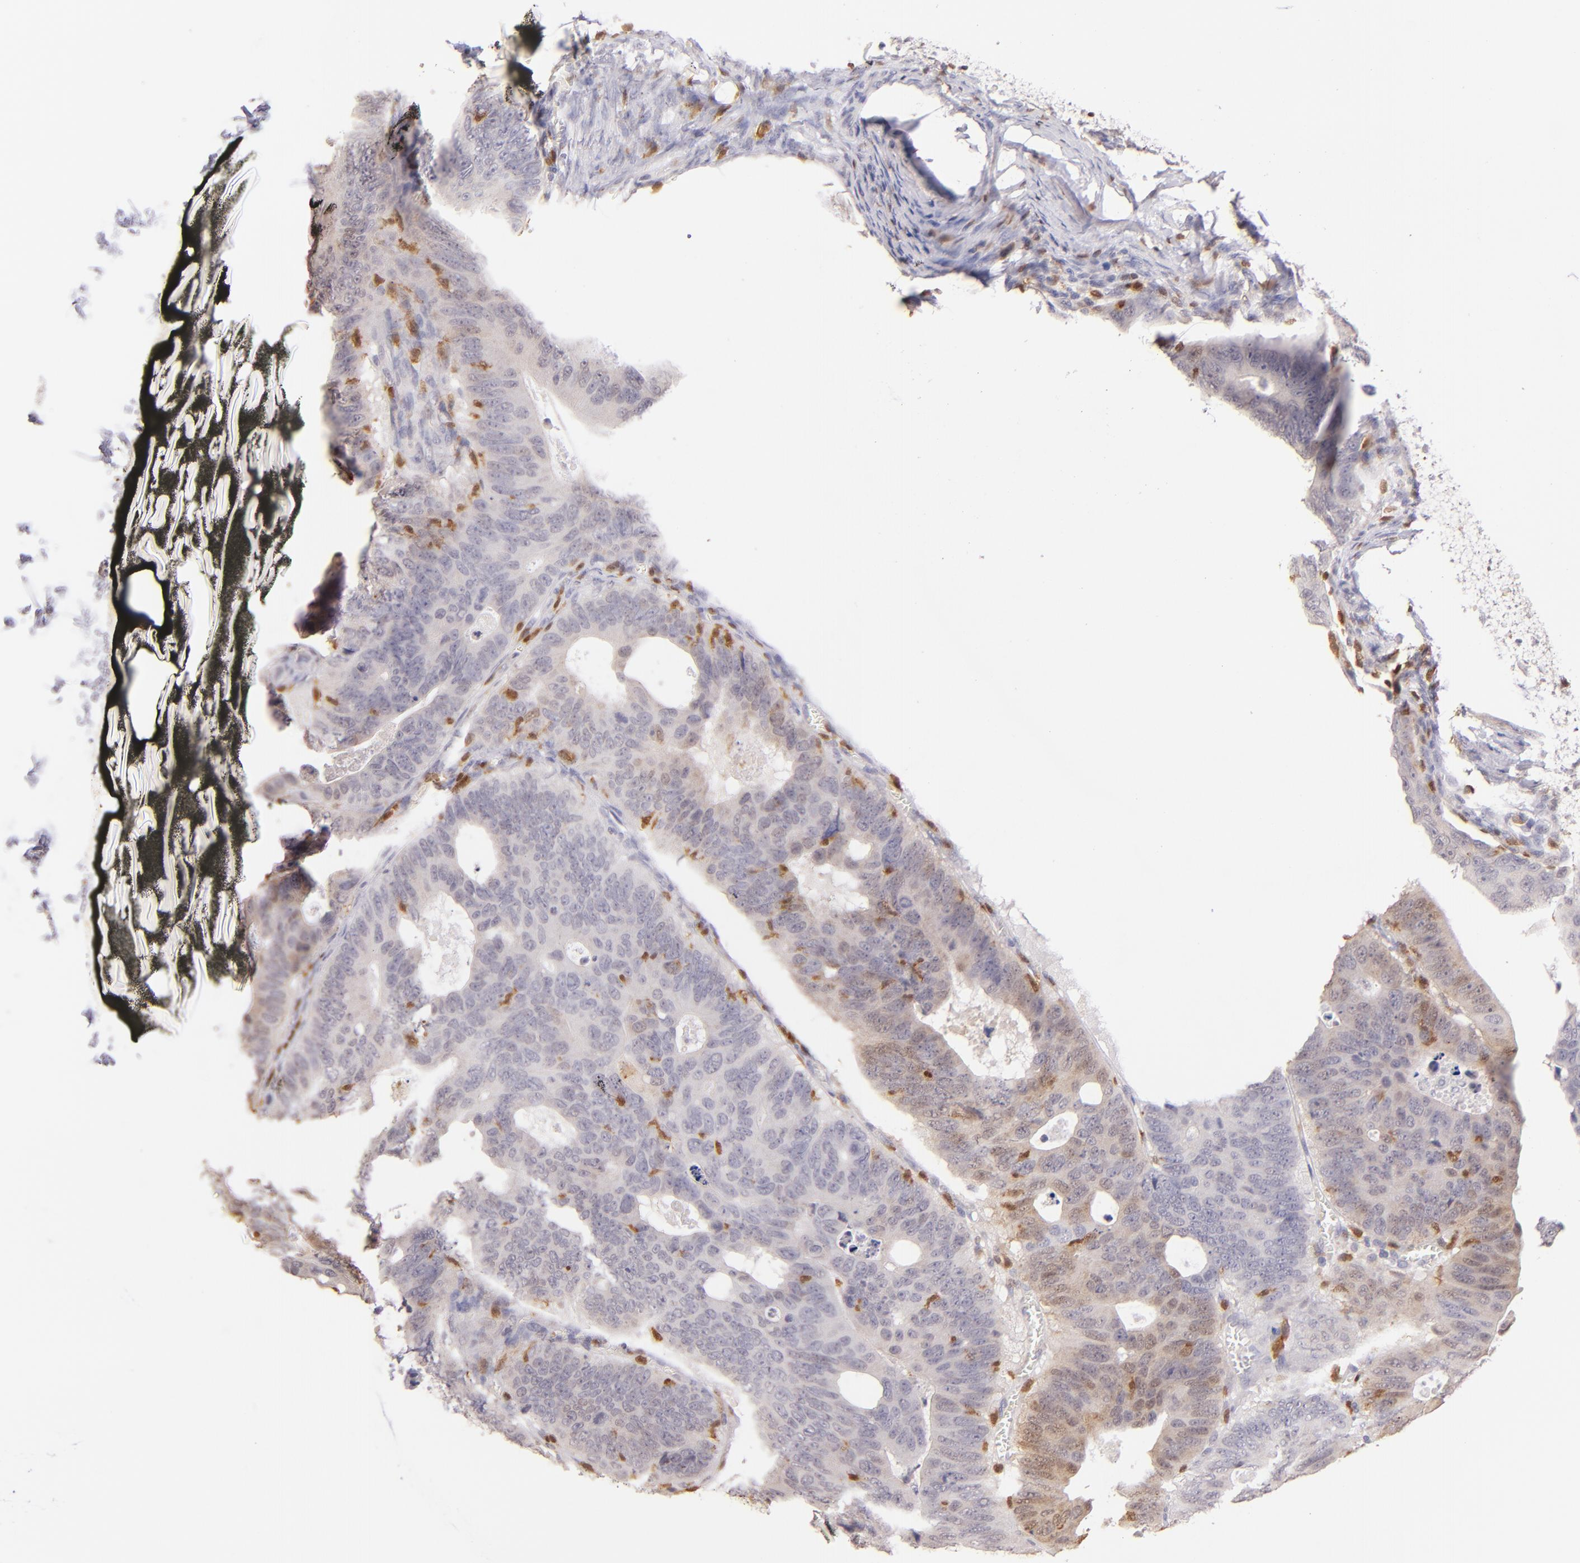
{"staining": {"intensity": "weak", "quantity": "<25%", "location": "cytoplasmic/membranous"}, "tissue": "colorectal cancer", "cell_type": "Tumor cells", "image_type": "cancer", "snomed": [{"axis": "morphology", "description": "Adenocarcinoma, NOS"}, {"axis": "topography", "description": "Colon"}], "caption": "This is an immunohistochemistry (IHC) photomicrograph of human colorectal cancer. There is no positivity in tumor cells.", "gene": "ZAP70", "patient": {"sex": "female", "age": 55}}